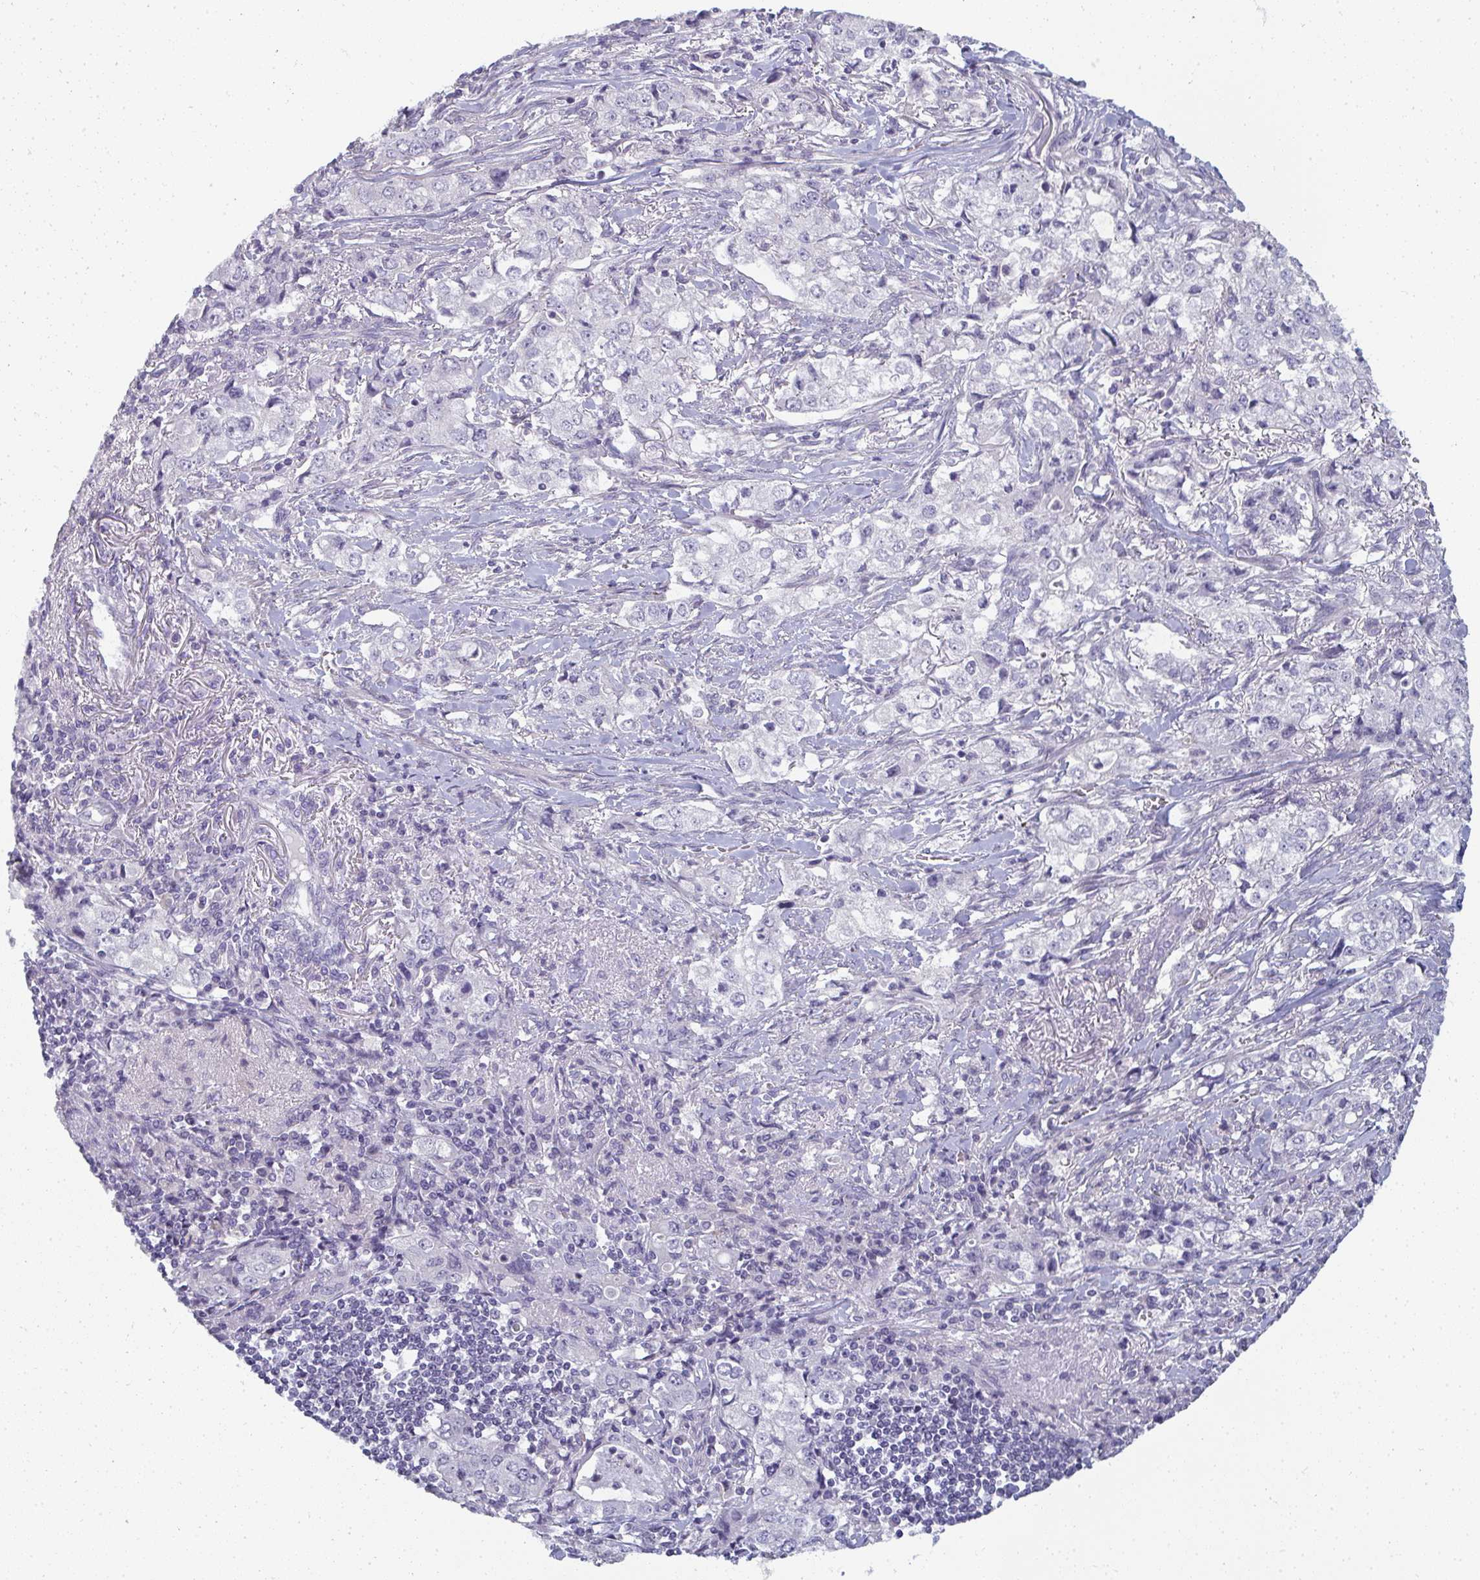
{"staining": {"intensity": "negative", "quantity": "none", "location": "none"}, "tissue": "stomach cancer", "cell_type": "Tumor cells", "image_type": "cancer", "snomed": [{"axis": "morphology", "description": "Adenocarcinoma, NOS"}, {"axis": "topography", "description": "Stomach, upper"}], "caption": "This is an IHC image of stomach adenocarcinoma. There is no expression in tumor cells.", "gene": "SHB", "patient": {"sex": "male", "age": 75}}